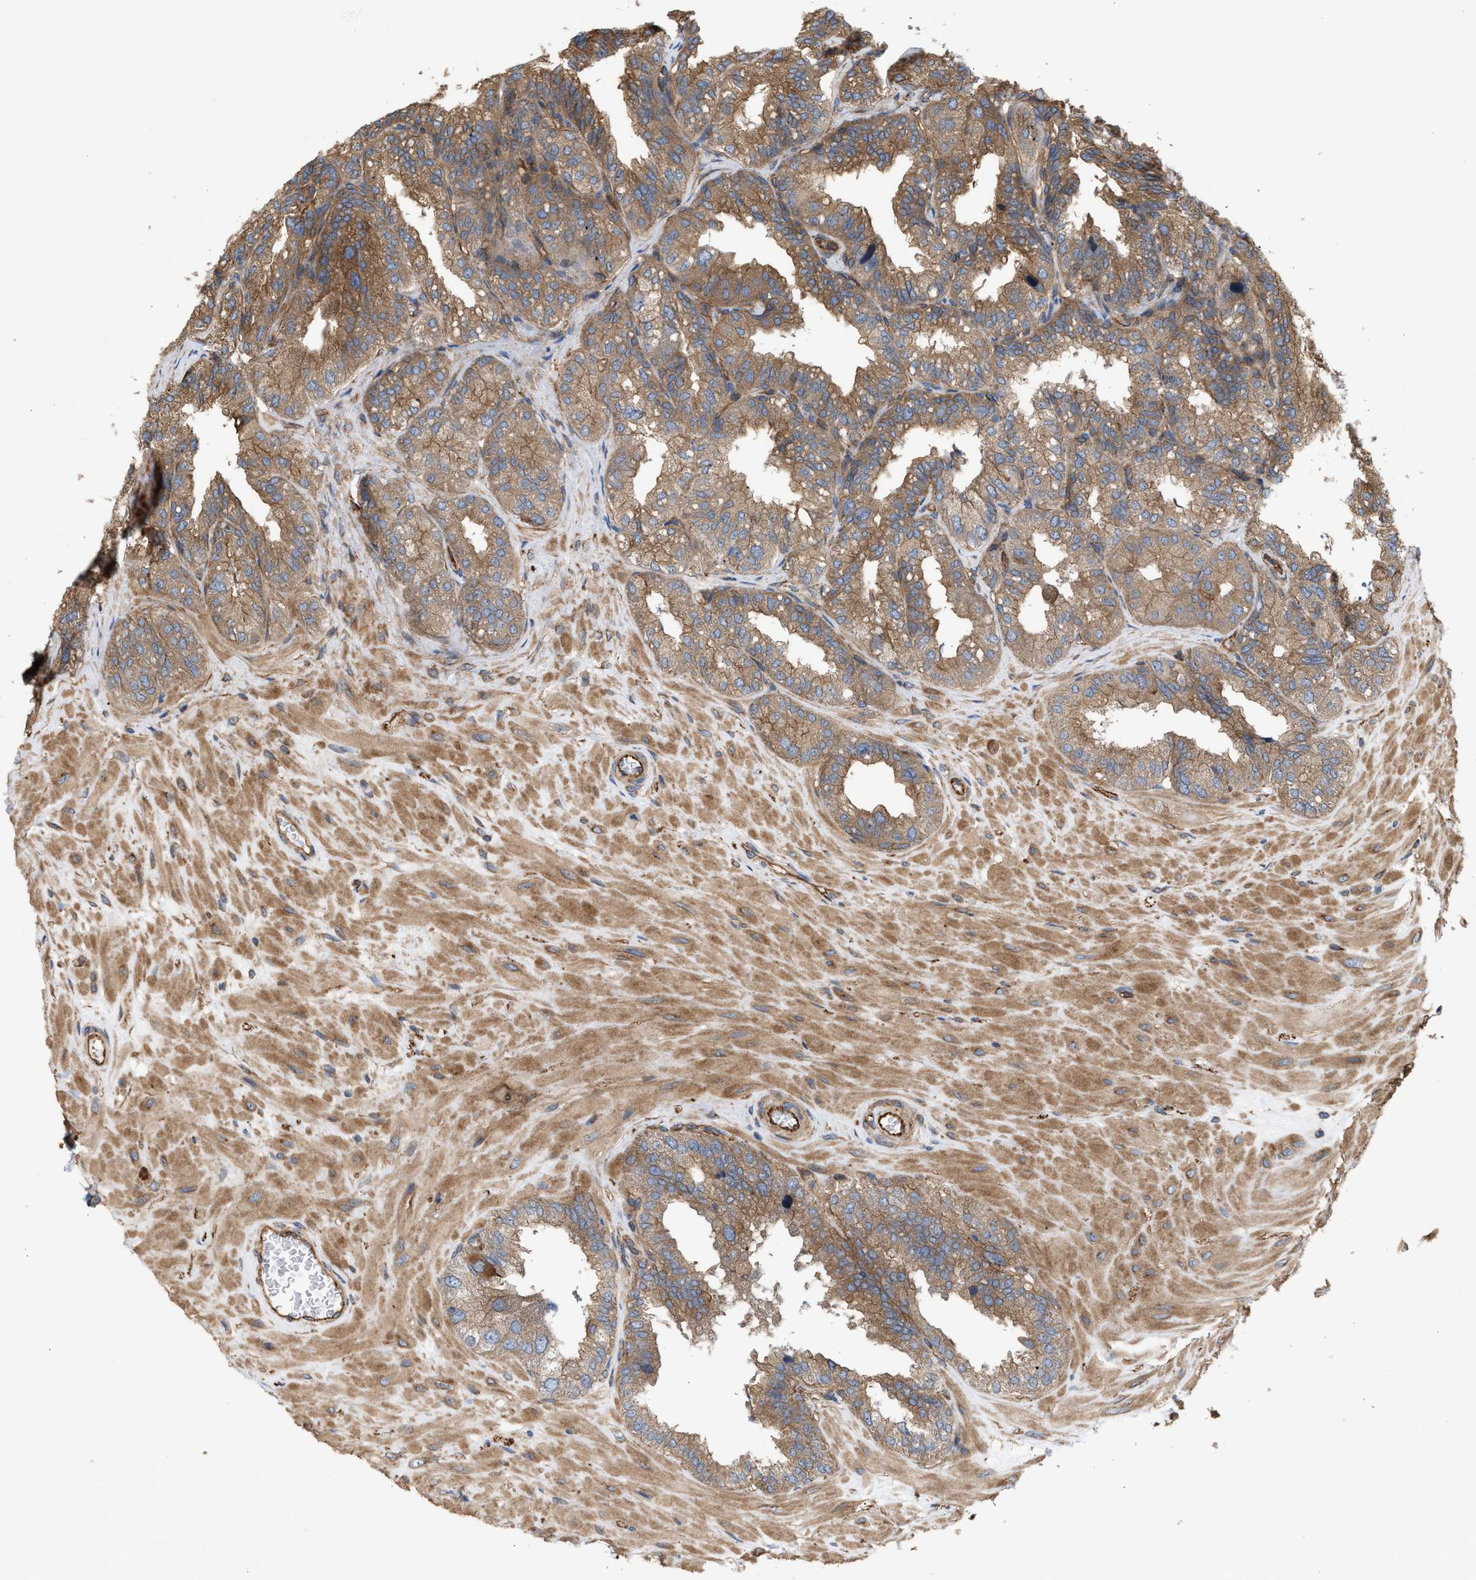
{"staining": {"intensity": "moderate", "quantity": ">75%", "location": "cytoplasmic/membranous"}, "tissue": "seminal vesicle", "cell_type": "Glandular cells", "image_type": "normal", "snomed": [{"axis": "morphology", "description": "Normal tissue, NOS"}, {"axis": "topography", "description": "Seminal veicle"}], "caption": "Seminal vesicle stained with DAB (3,3'-diaminobenzidine) IHC shows medium levels of moderate cytoplasmic/membranous staining in about >75% of glandular cells. (DAB IHC with brightfield microscopy, high magnification).", "gene": "EPS15L1", "patient": {"sex": "male", "age": 68}}